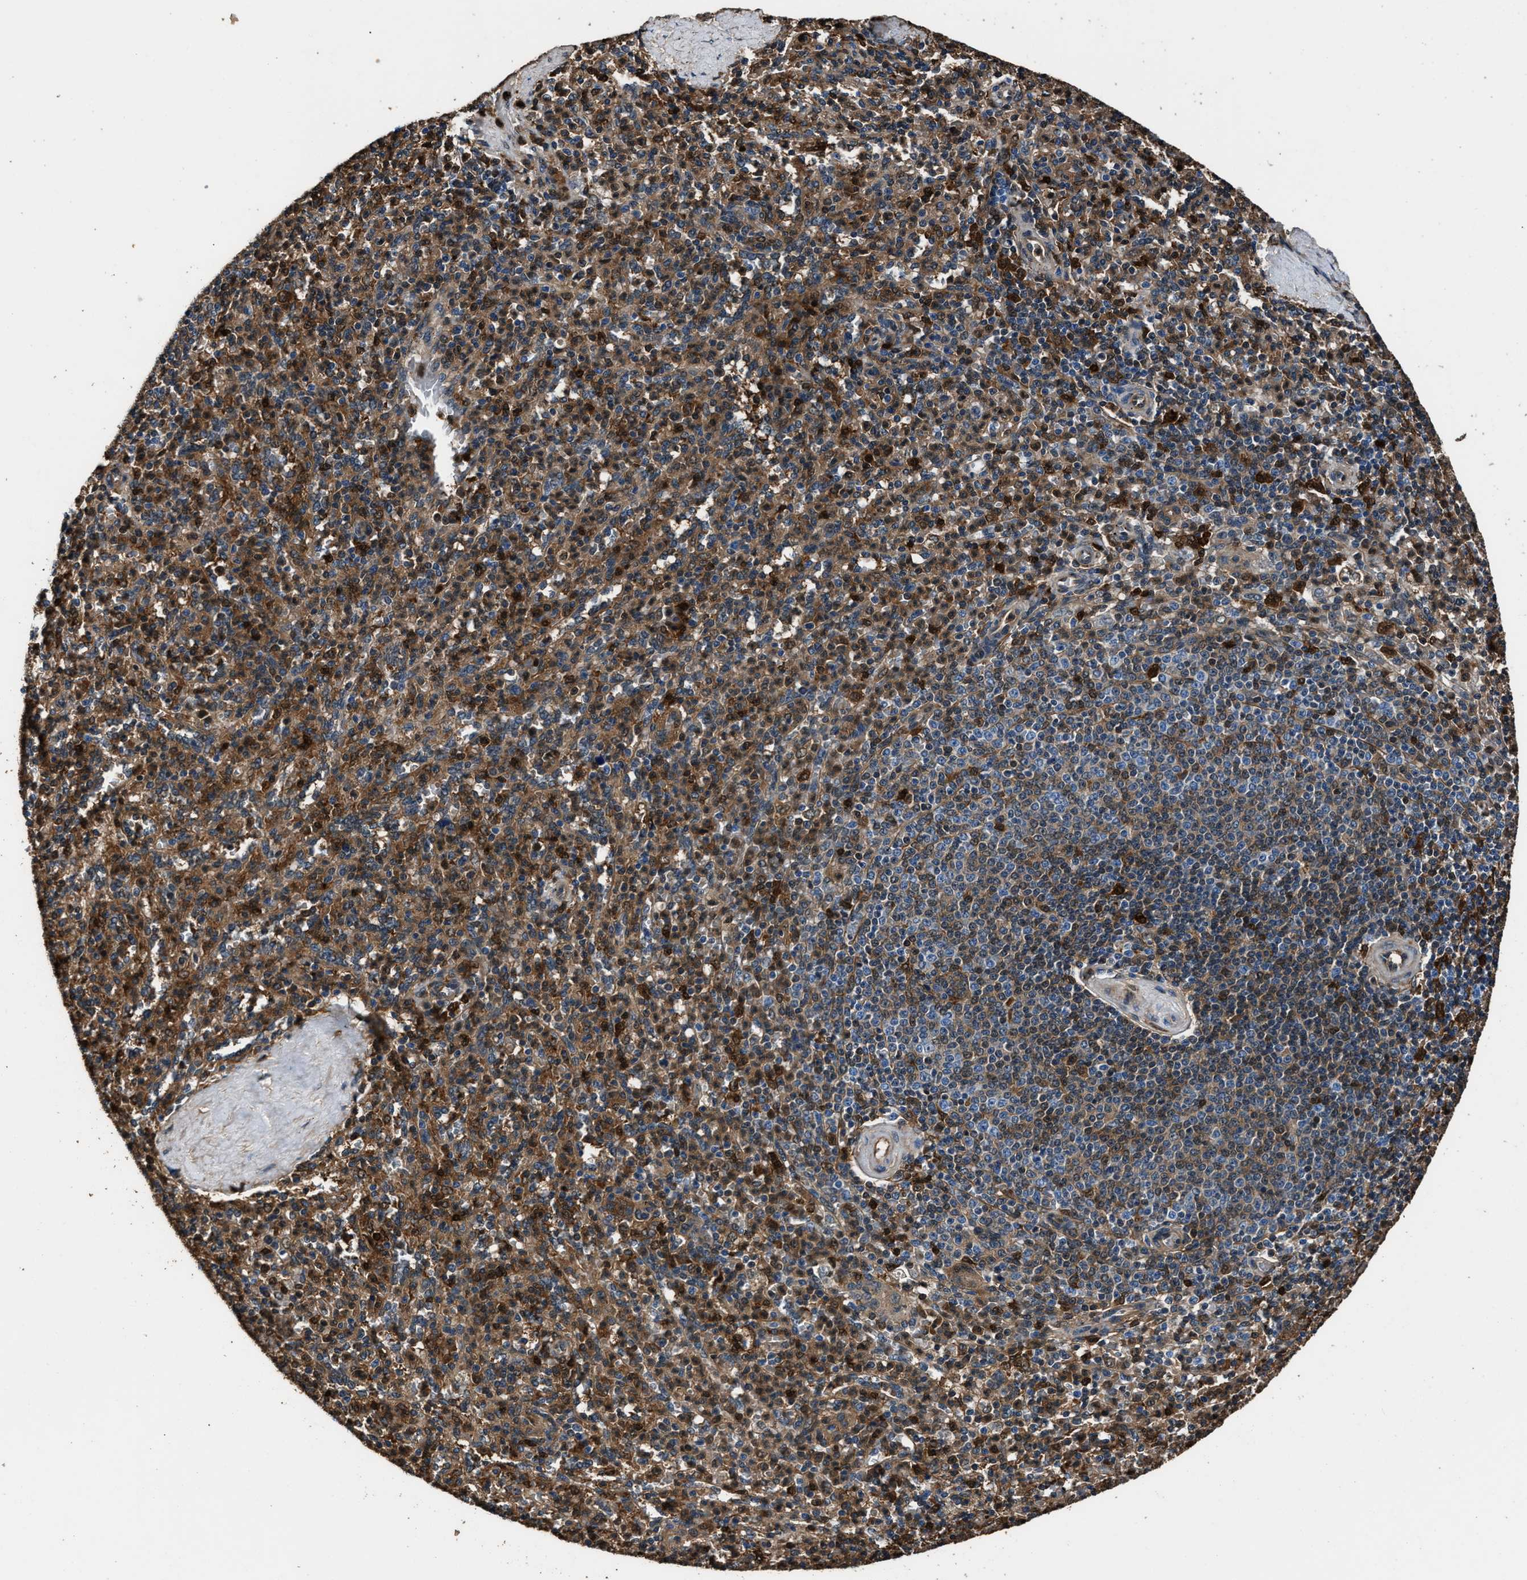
{"staining": {"intensity": "moderate", "quantity": ">75%", "location": "cytoplasmic/membranous"}, "tissue": "spleen", "cell_type": "Cells in red pulp", "image_type": "normal", "snomed": [{"axis": "morphology", "description": "Normal tissue, NOS"}, {"axis": "topography", "description": "Spleen"}], "caption": "Immunohistochemical staining of unremarkable spleen exhibits medium levels of moderate cytoplasmic/membranous expression in about >75% of cells in red pulp. The protein of interest is shown in brown color, while the nuclei are stained blue.", "gene": "GSTP1", "patient": {"sex": "male", "age": 36}}